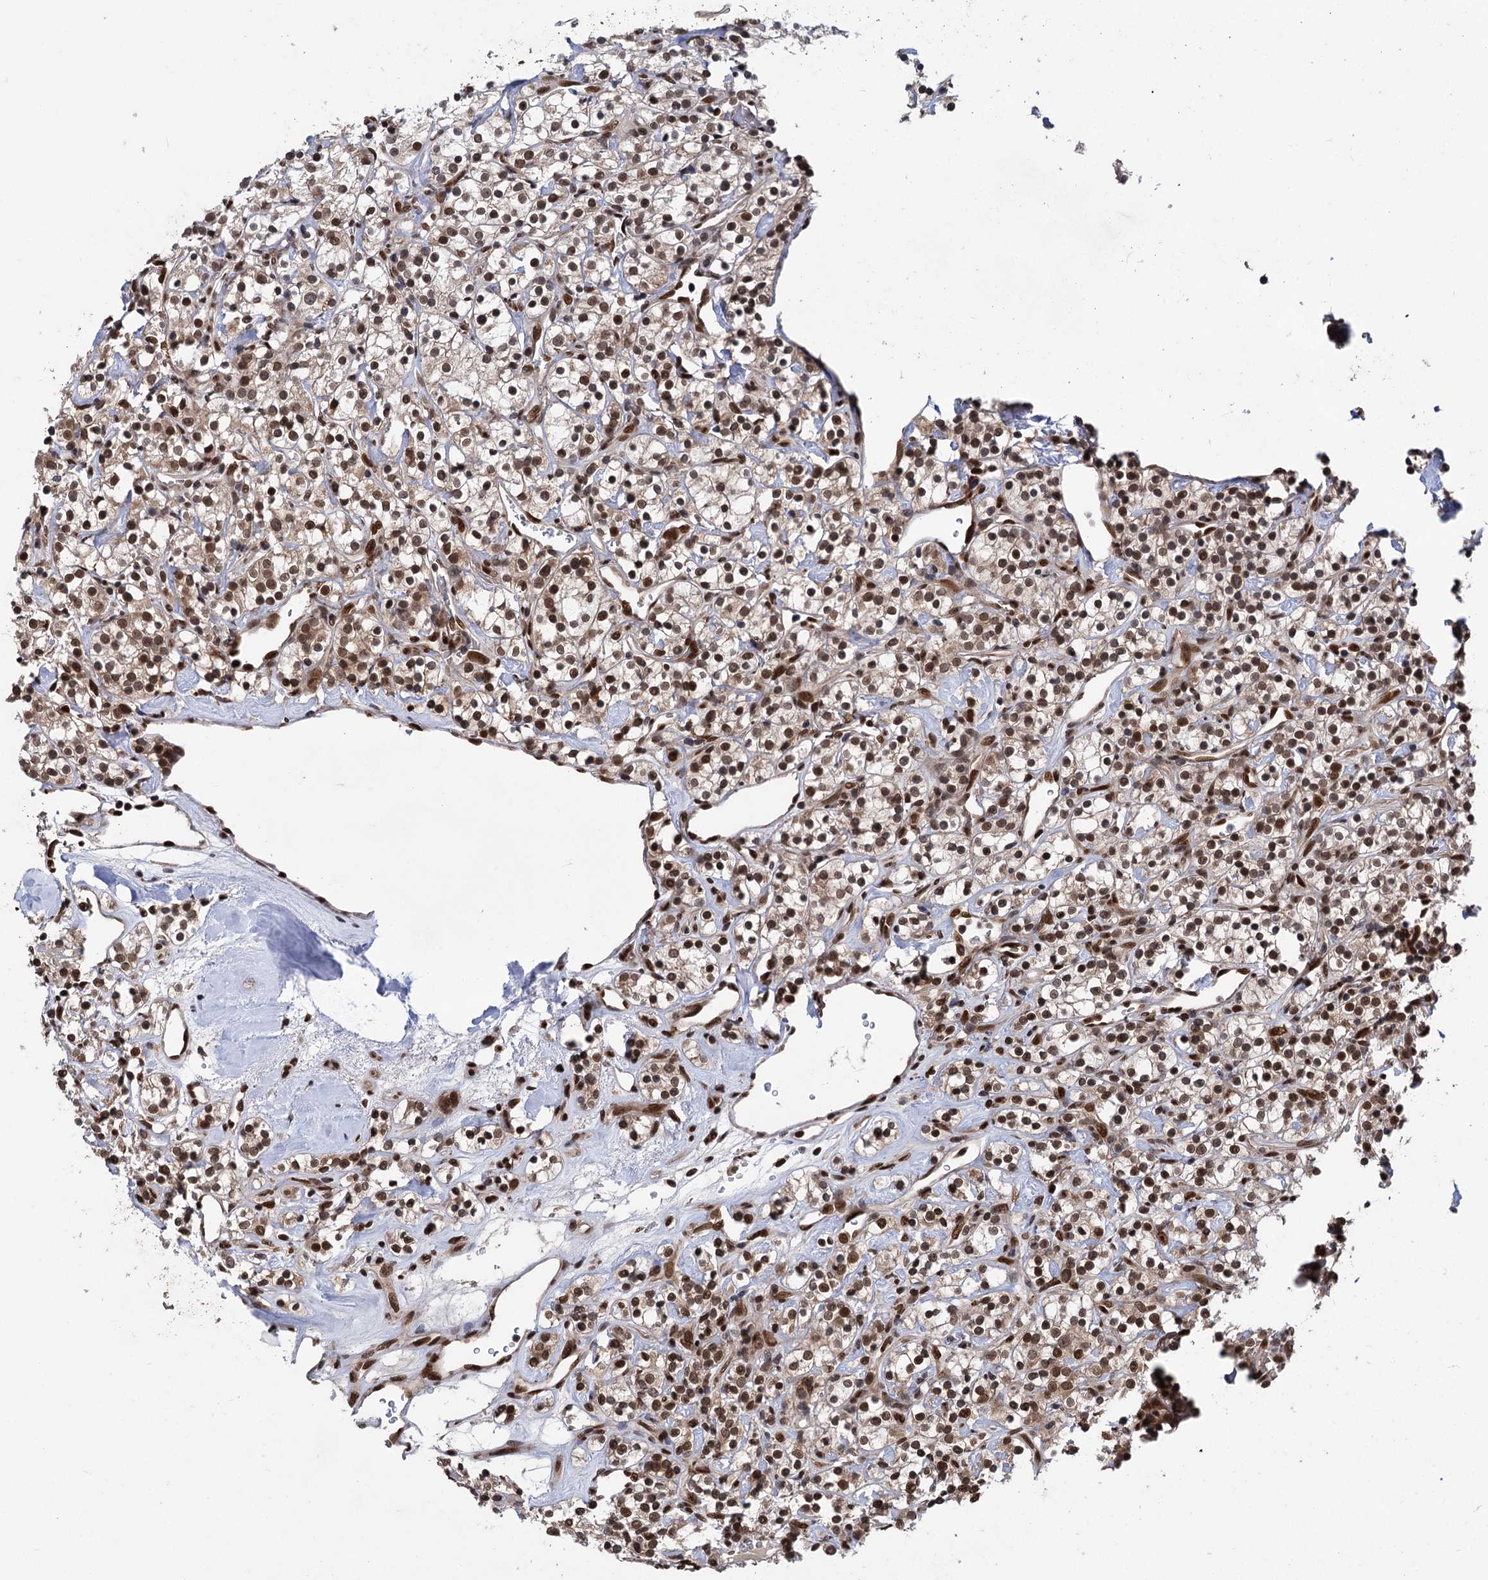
{"staining": {"intensity": "moderate", "quantity": ">75%", "location": "cytoplasmic/membranous,nuclear"}, "tissue": "renal cancer", "cell_type": "Tumor cells", "image_type": "cancer", "snomed": [{"axis": "morphology", "description": "Adenocarcinoma, NOS"}, {"axis": "topography", "description": "Kidney"}], "caption": "Tumor cells display moderate cytoplasmic/membranous and nuclear staining in approximately >75% of cells in renal cancer (adenocarcinoma).", "gene": "MESD", "patient": {"sex": "male", "age": 77}}